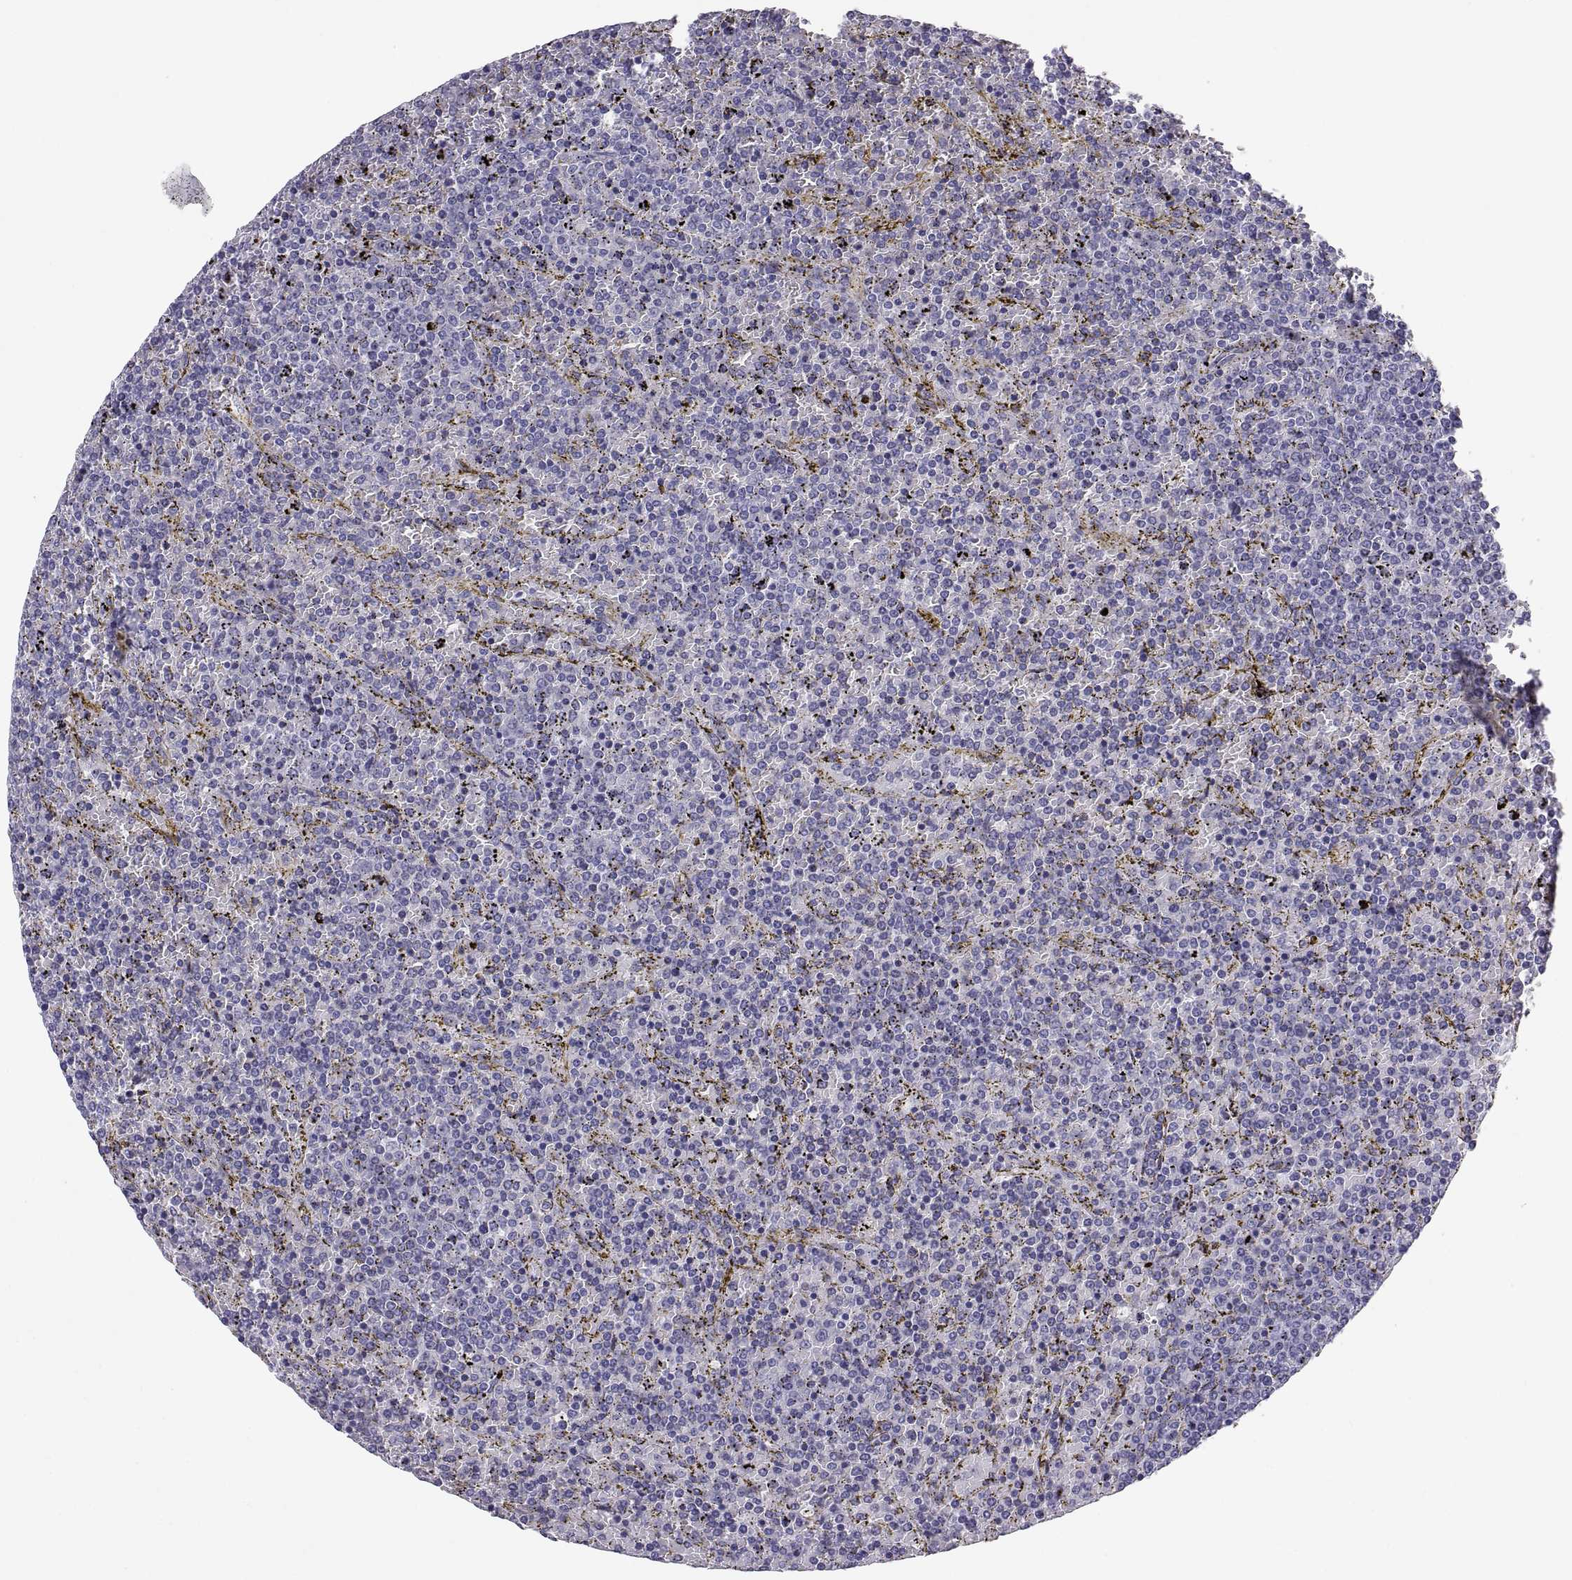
{"staining": {"intensity": "negative", "quantity": "none", "location": "none"}, "tissue": "lymphoma", "cell_type": "Tumor cells", "image_type": "cancer", "snomed": [{"axis": "morphology", "description": "Malignant lymphoma, non-Hodgkin's type, Low grade"}, {"axis": "topography", "description": "Spleen"}], "caption": "Lymphoma stained for a protein using IHC exhibits no positivity tumor cells.", "gene": "CT47A10", "patient": {"sex": "female", "age": 77}}